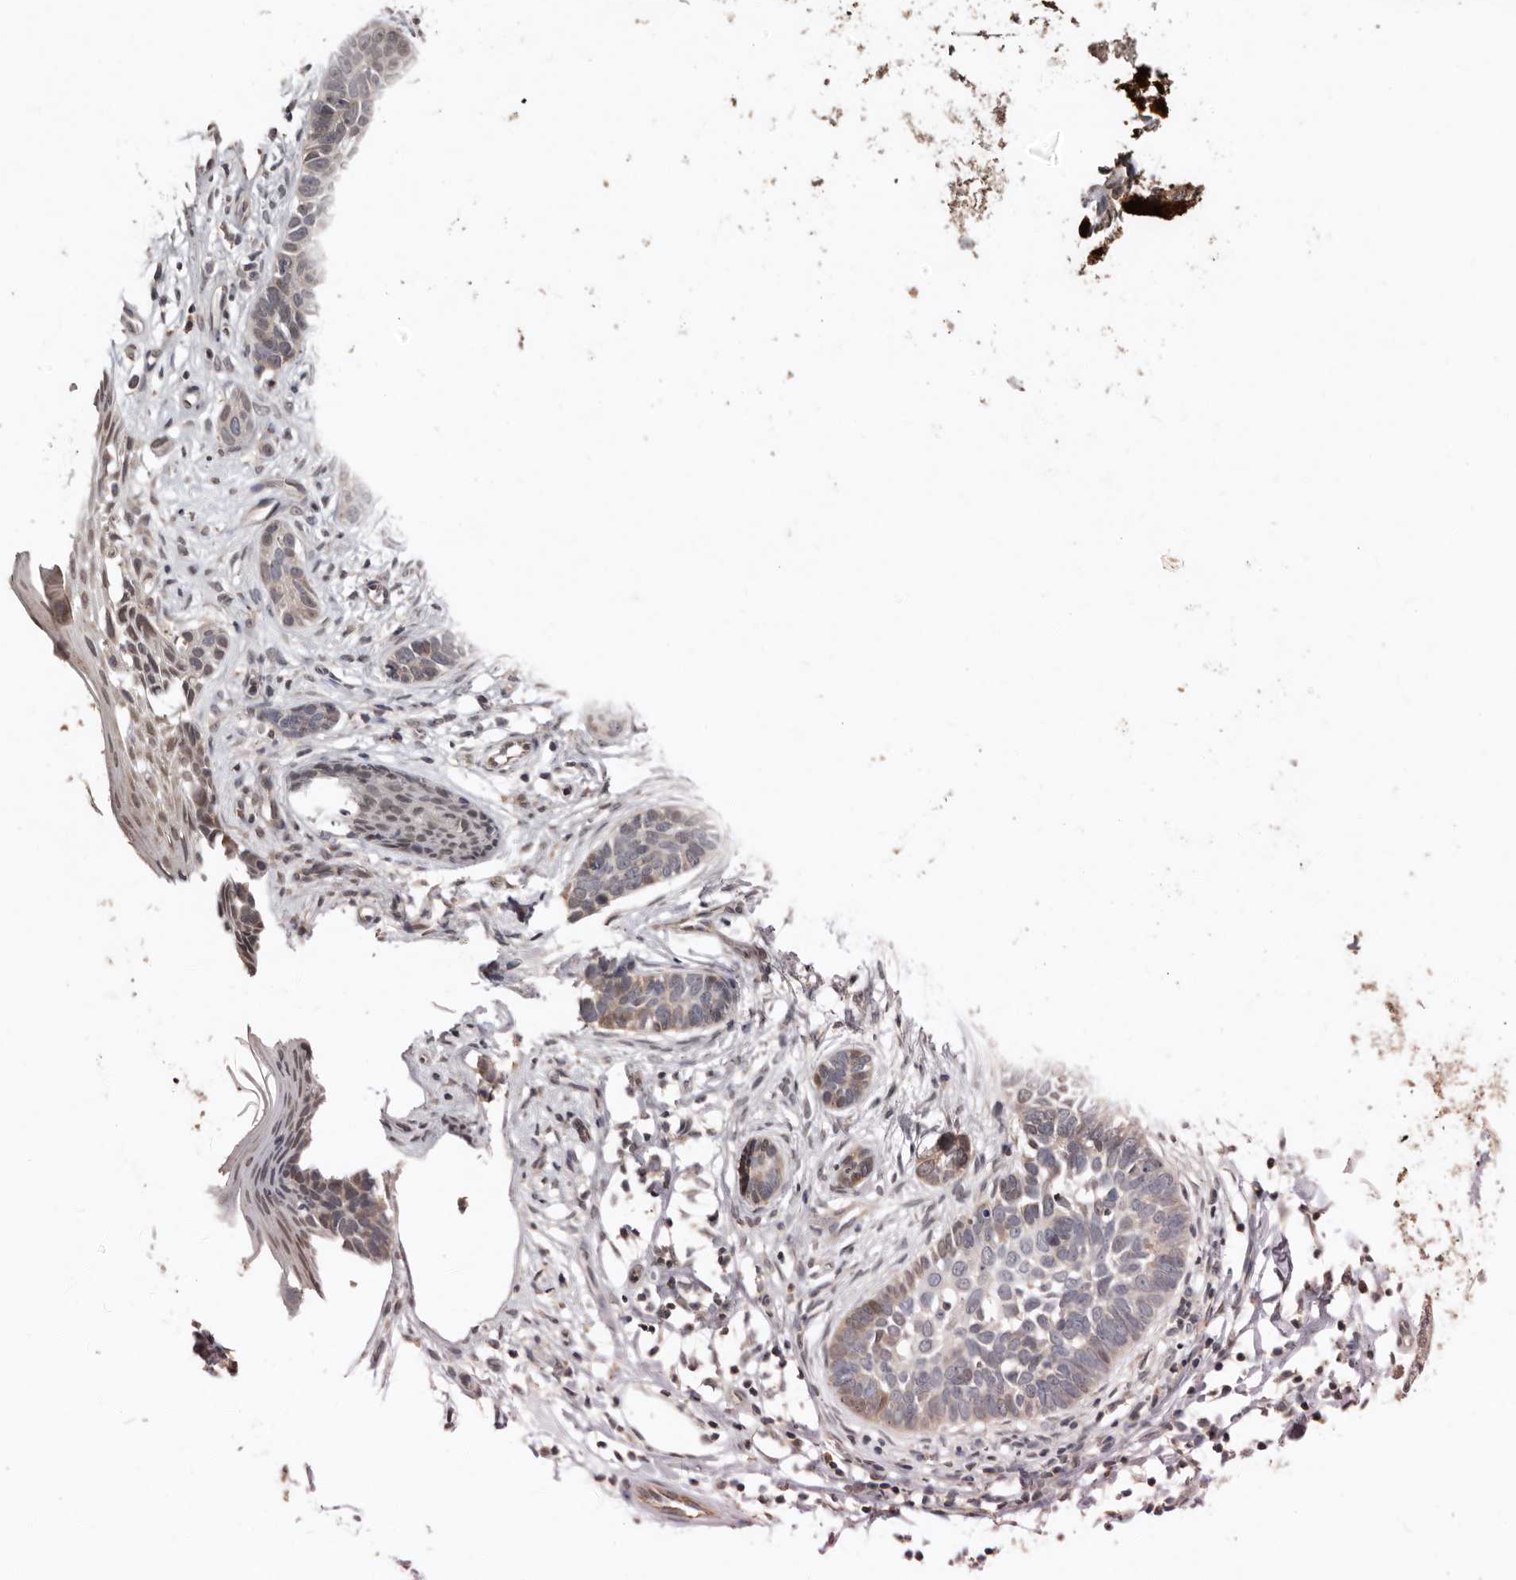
{"staining": {"intensity": "moderate", "quantity": "25%-75%", "location": "cytoplasmic/membranous,nuclear"}, "tissue": "skin cancer", "cell_type": "Tumor cells", "image_type": "cancer", "snomed": [{"axis": "morphology", "description": "Normal tissue, NOS"}, {"axis": "morphology", "description": "Basal cell carcinoma"}, {"axis": "topography", "description": "Skin"}], "caption": "Skin basal cell carcinoma stained for a protein (brown) reveals moderate cytoplasmic/membranous and nuclear positive expression in about 25%-75% of tumor cells.", "gene": "SULT1E1", "patient": {"sex": "male", "age": 77}}